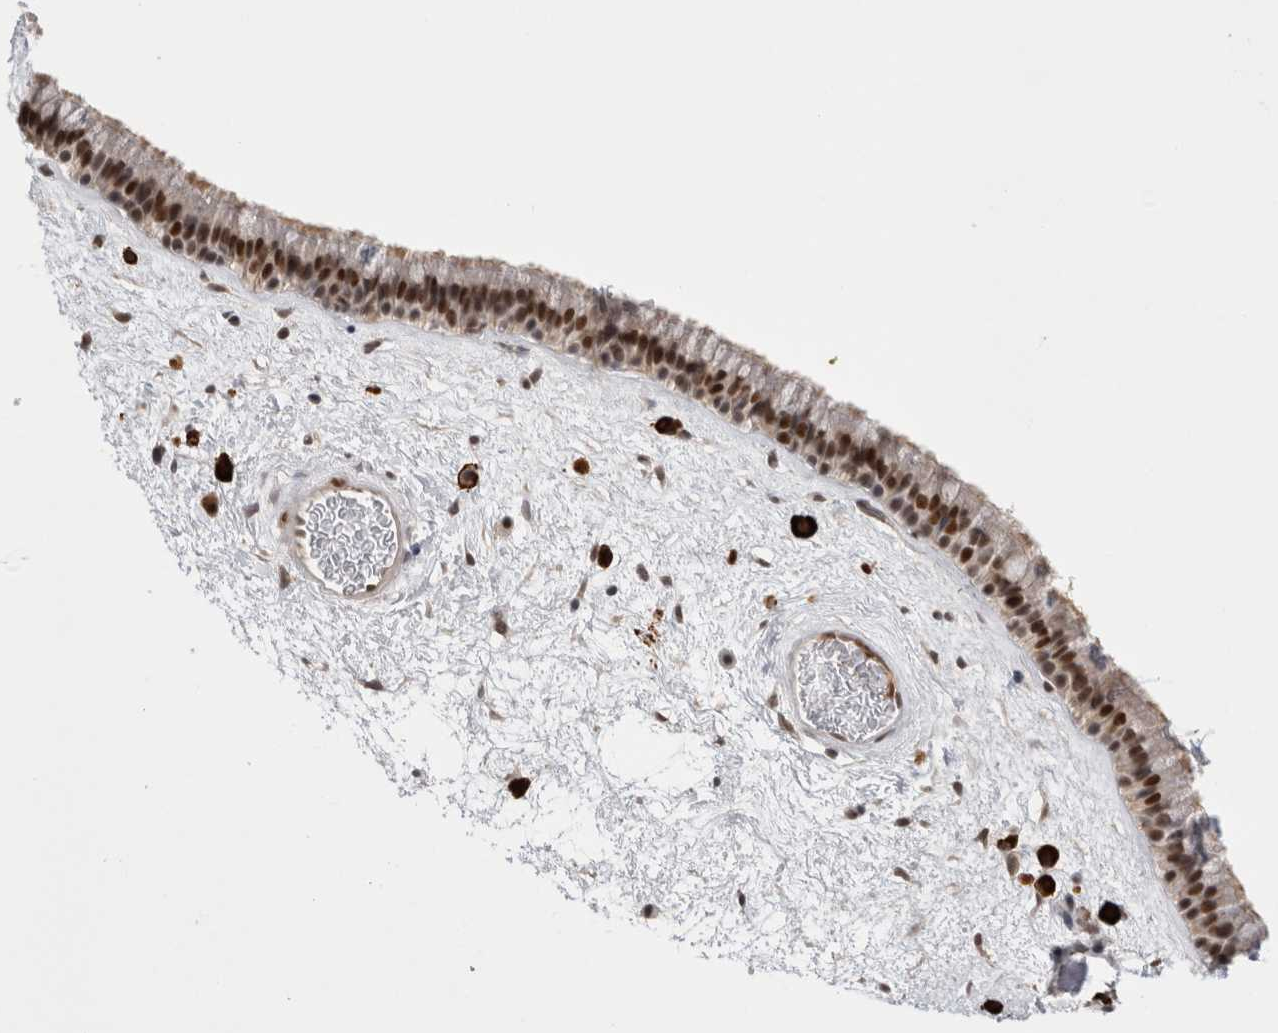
{"staining": {"intensity": "strong", "quantity": "25%-75%", "location": "nuclear"}, "tissue": "nasopharynx", "cell_type": "Respiratory epithelial cells", "image_type": "normal", "snomed": [{"axis": "morphology", "description": "Normal tissue, NOS"}, {"axis": "morphology", "description": "Inflammation, NOS"}, {"axis": "topography", "description": "Nasopharynx"}], "caption": "Nasopharynx stained for a protein (brown) displays strong nuclear positive expression in approximately 25%-75% of respiratory epithelial cells.", "gene": "ZNF24", "patient": {"sex": "male", "age": 48}}